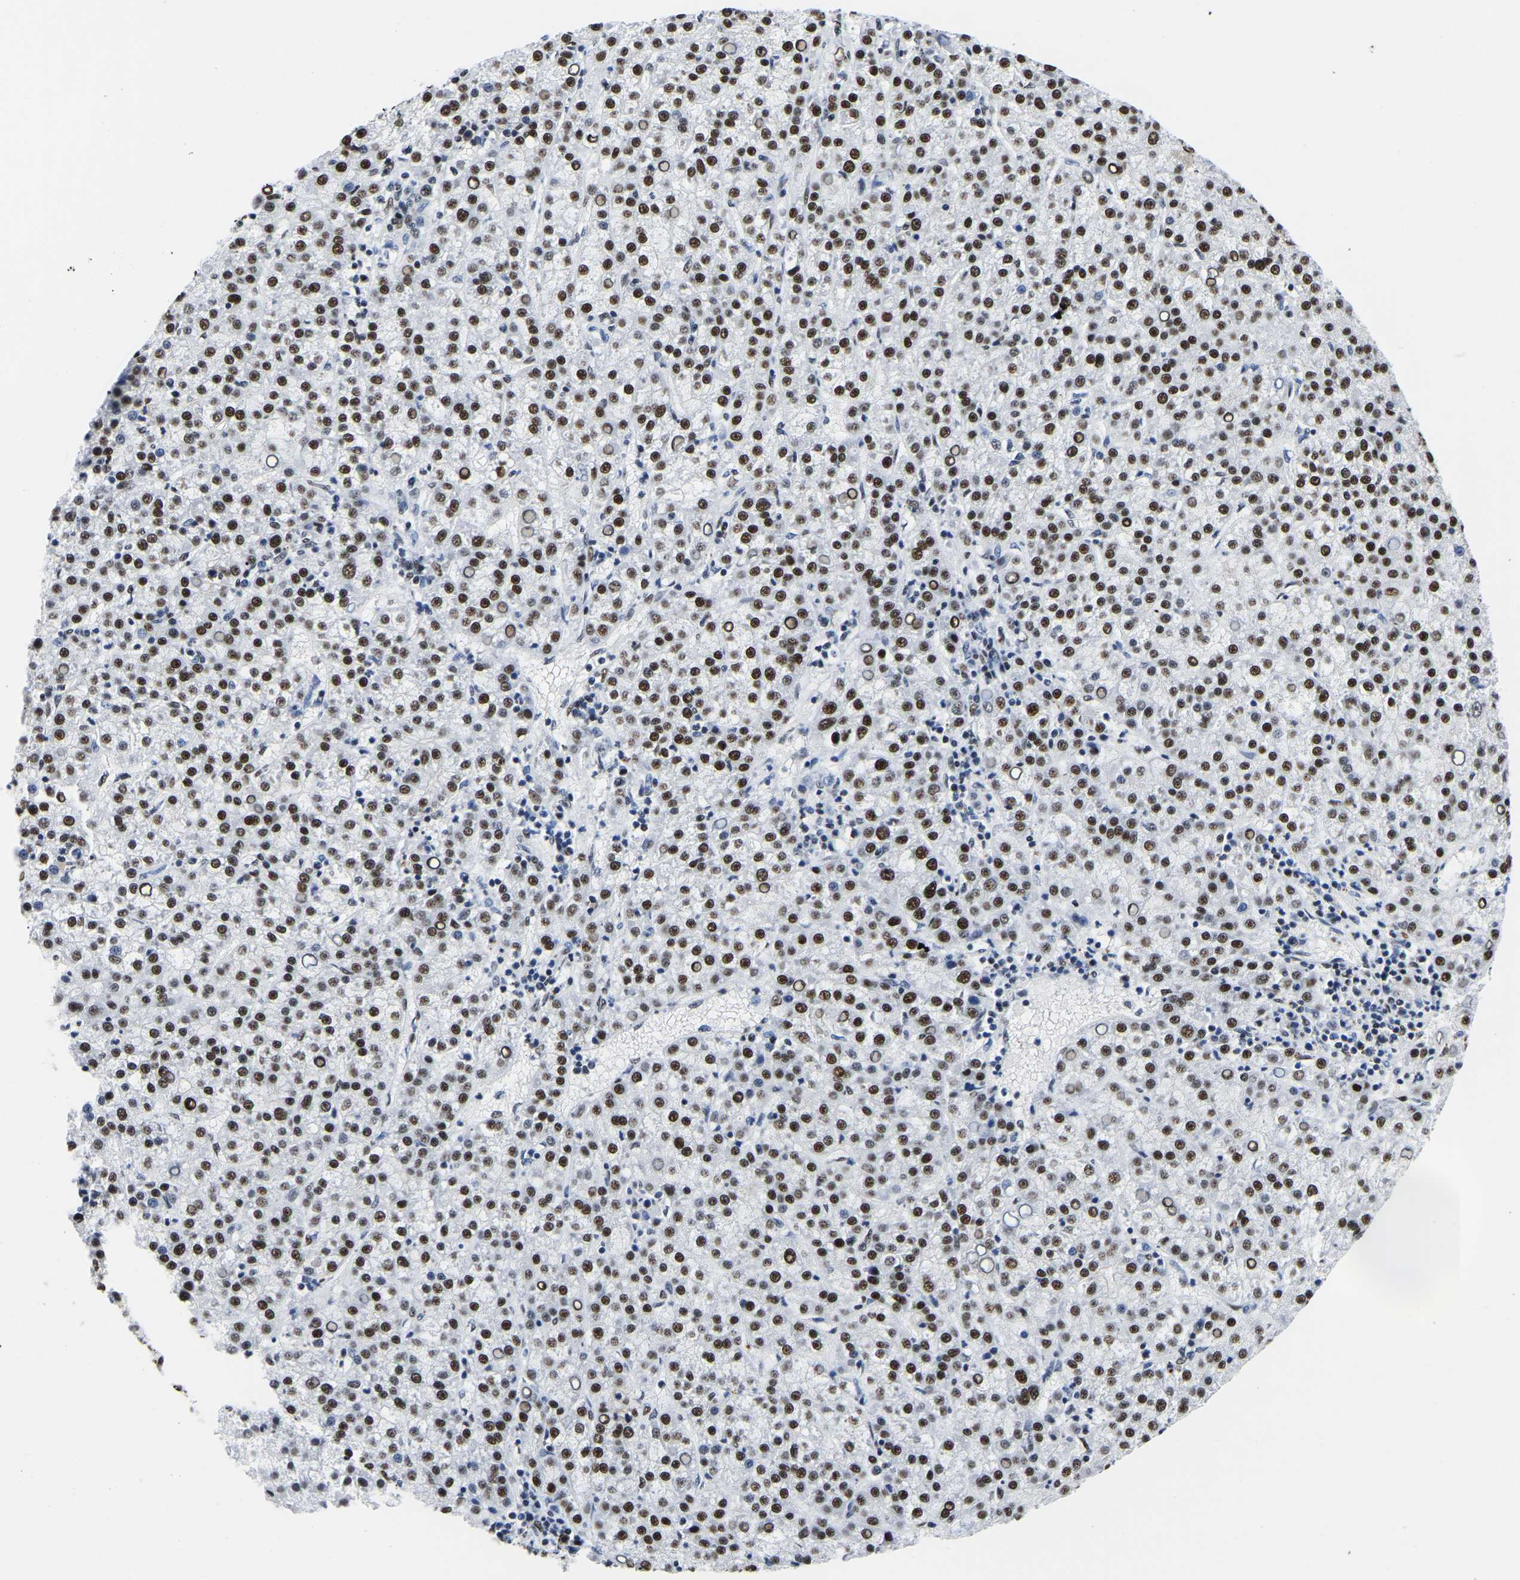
{"staining": {"intensity": "strong", "quantity": ">75%", "location": "nuclear"}, "tissue": "liver cancer", "cell_type": "Tumor cells", "image_type": "cancer", "snomed": [{"axis": "morphology", "description": "Carcinoma, Hepatocellular, NOS"}, {"axis": "topography", "description": "Liver"}], "caption": "About >75% of tumor cells in liver cancer (hepatocellular carcinoma) demonstrate strong nuclear protein positivity as visualized by brown immunohistochemical staining.", "gene": "UBA1", "patient": {"sex": "female", "age": 58}}